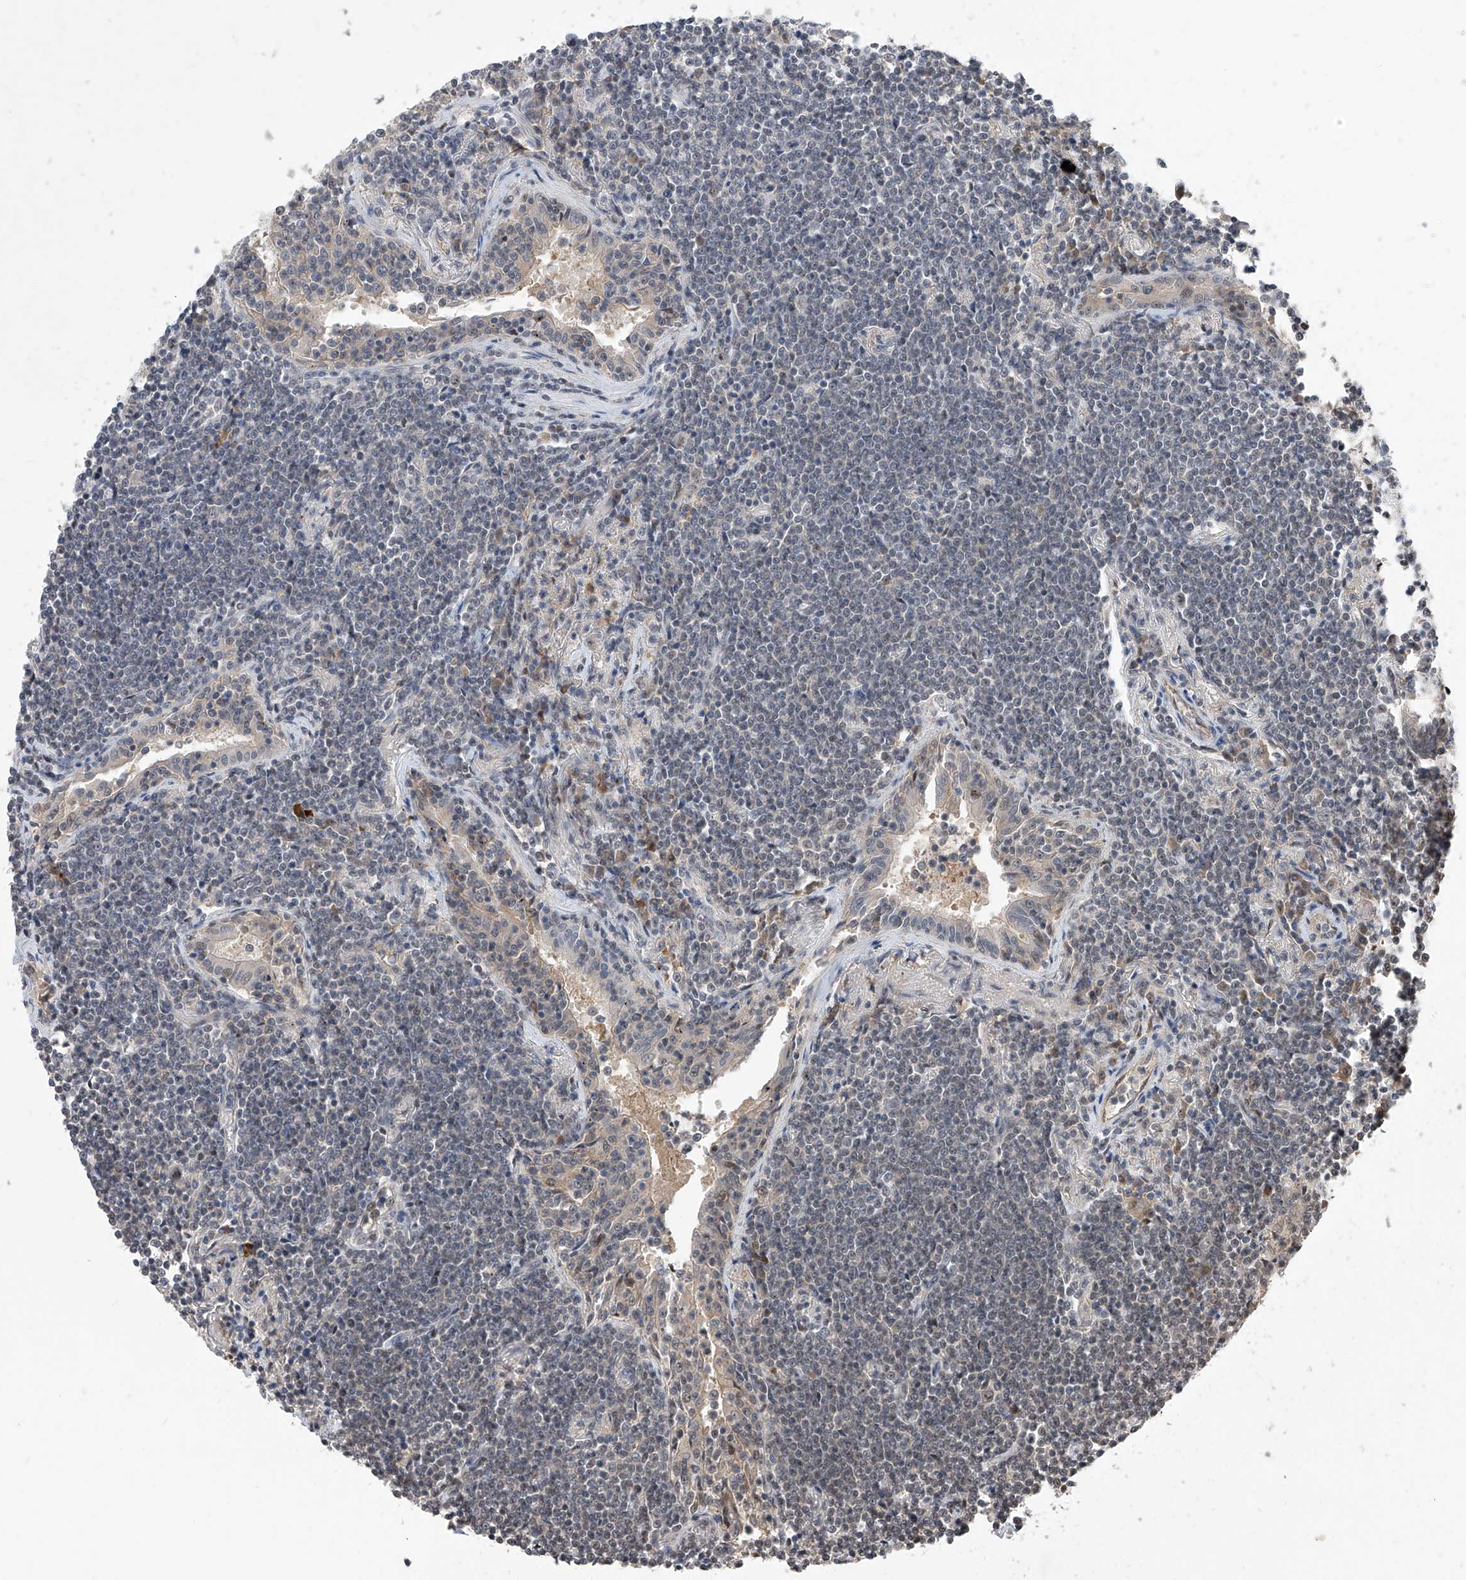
{"staining": {"intensity": "negative", "quantity": "none", "location": "none"}, "tissue": "lymphoma", "cell_type": "Tumor cells", "image_type": "cancer", "snomed": [{"axis": "morphology", "description": "Malignant lymphoma, non-Hodgkin's type, Low grade"}, {"axis": "topography", "description": "Lung"}], "caption": "Tumor cells are negative for brown protein staining in malignant lymphoma, non-Hodgkin's type (low-grade).", "gene": "LGR4", "patient": {"sex": "female", "age": 71}}